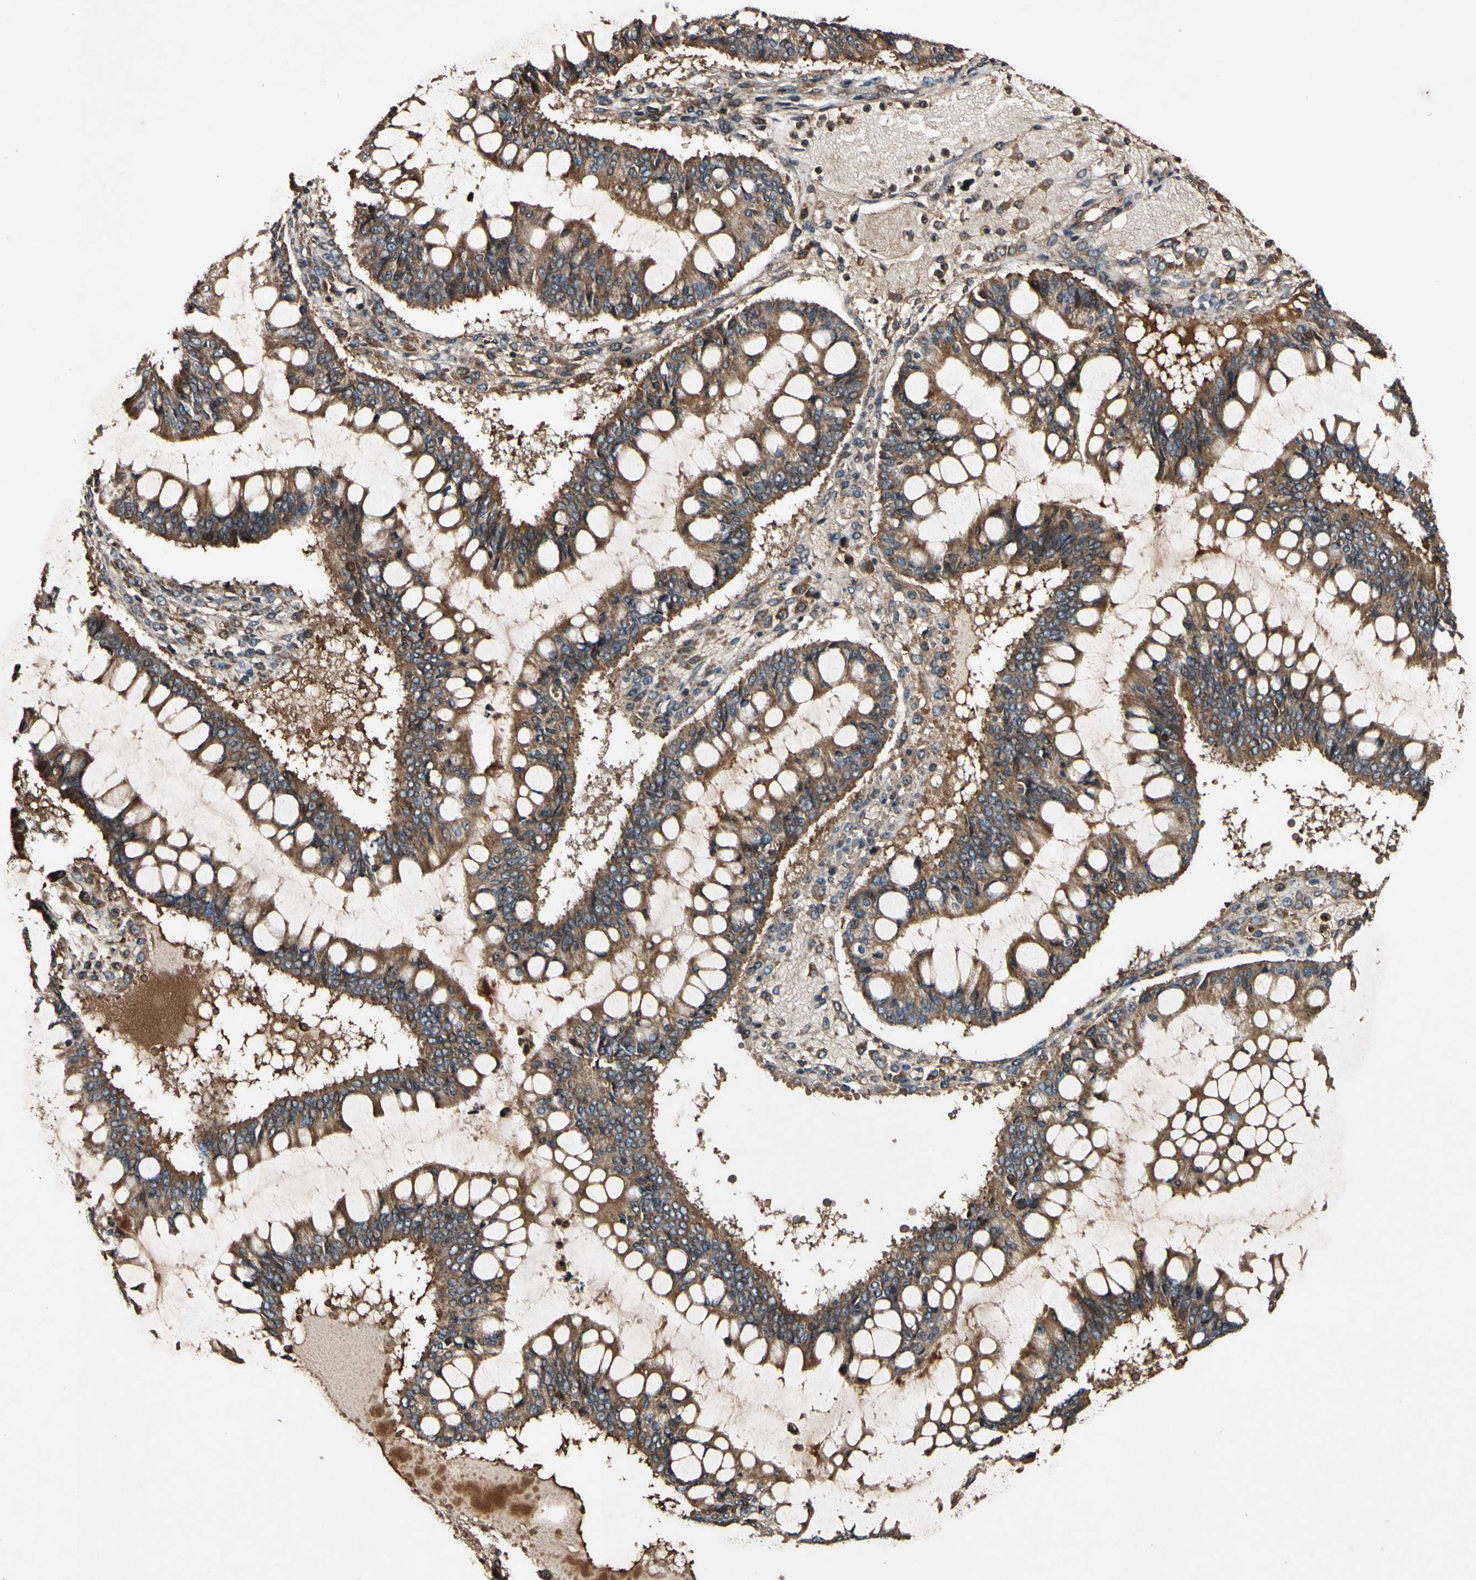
{"staining": {"intensity": "strong", "quantity": ">75%", "location": "cytoplasmic/membranous"}, "tissue": "ovarian cancer", "cell_type": "Tumor cells", "image_type": "cancer", "snomed": [{"axis": "morphology", "description": "Cystadenocarcinoma, mucinous, NOS"}, {"axis": "topography", "description": "Ovary"}], "caption": "Brown immunohistochemical staining in human ovarian cancer (mucinous cystadenocarcinoma) demonstrates strong cytoplasmic/membranous expression in about >75% of tumor cells.", "gene": "PLAT", "patient": {"sex": "female", "age": 73}}